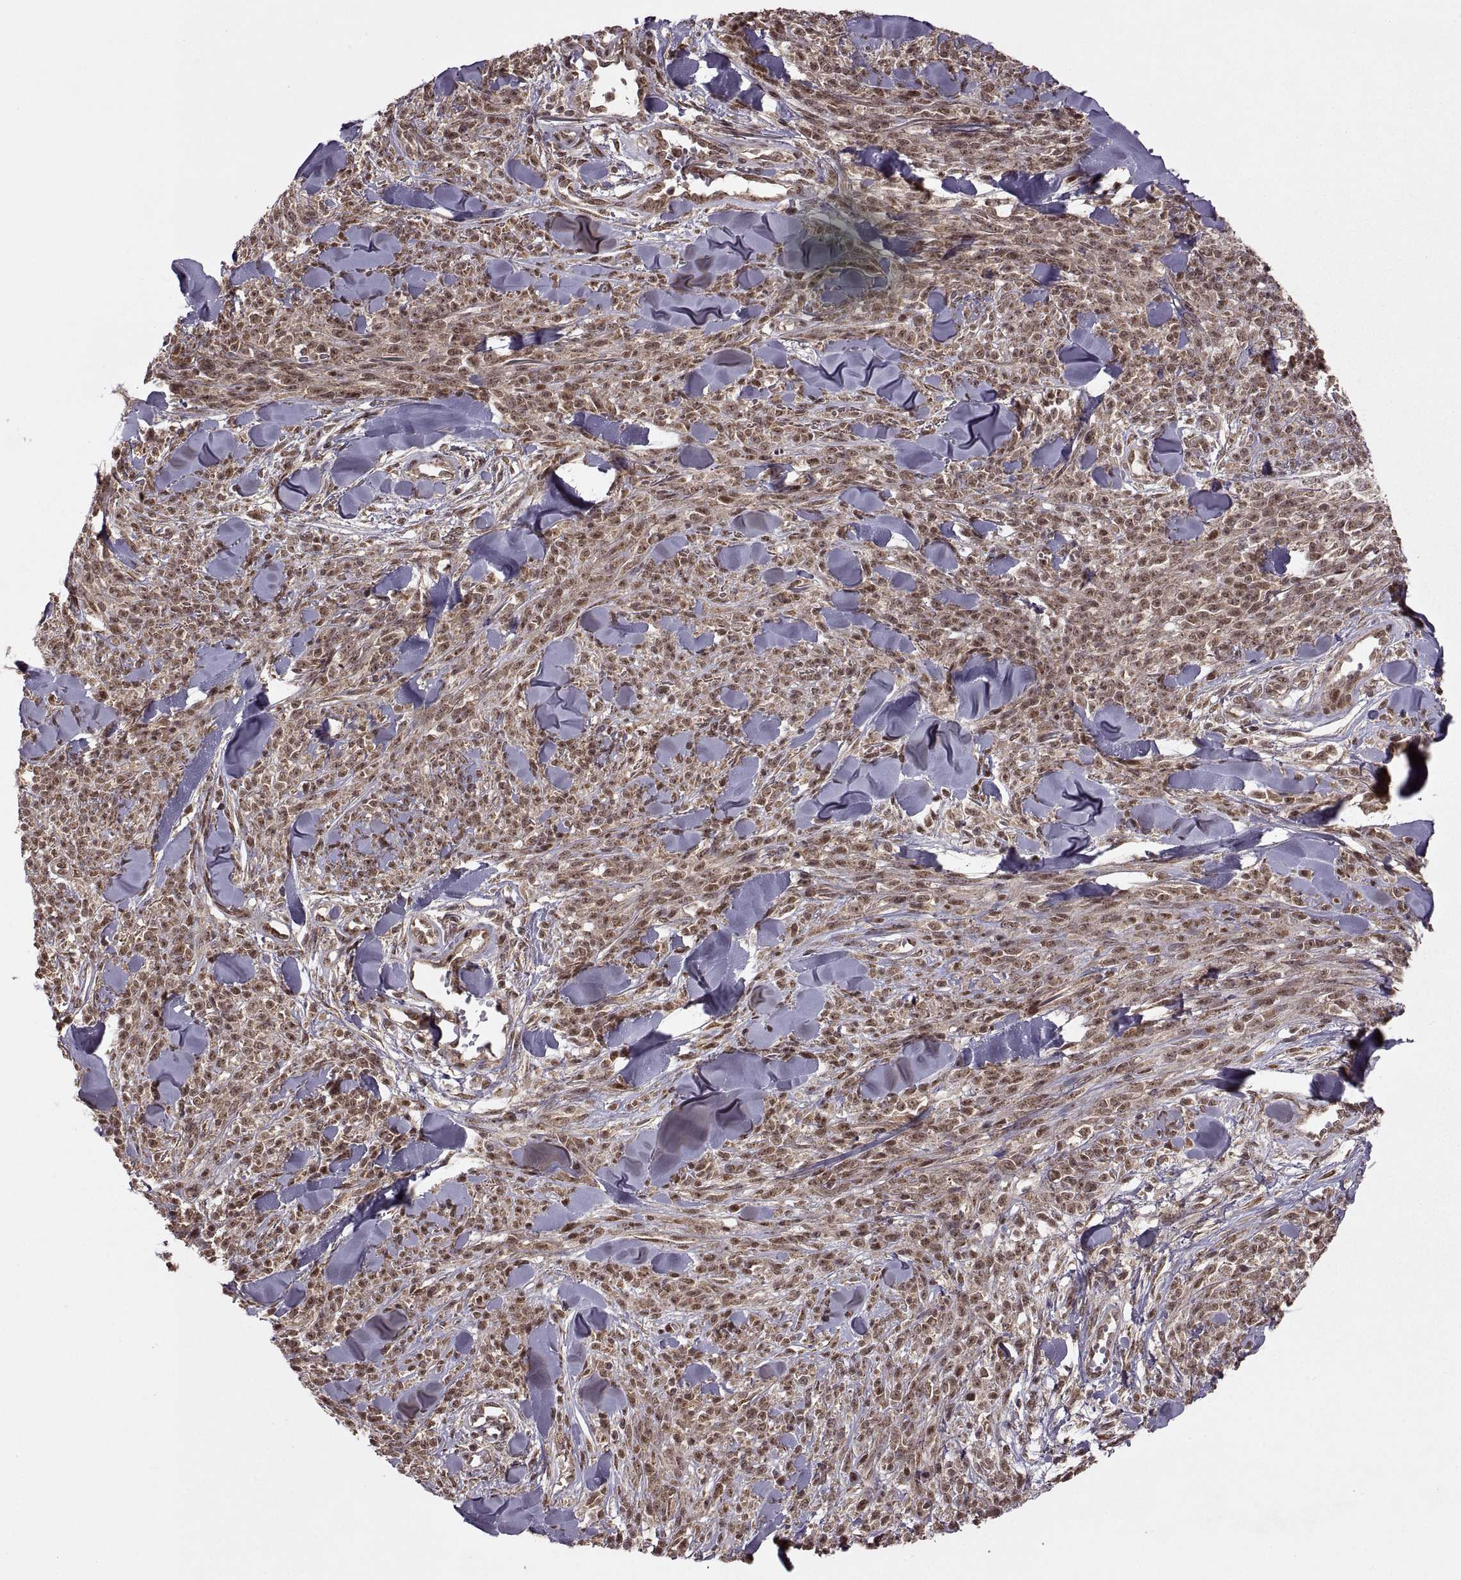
{"staining": {"intensity": "moderate", "quantity": ">75%", "location": "nuclear"}, "tissue": "melanoma", "cell_type": "Tumor cells", "image_type": "cancer", "snomed": [{"axis": "morphology", "description": "Malignant melanoma, NOS"}, {"axis": "topography", "description": "Skin"}, {"axis": "topography", "description": "Skin of trunk"}], "caption": "Immunohistochemistry image of malignant melanoma stained for a protein (brown), which shows medium levels of moderate nuclear positivity in approximately >75% of tumor cells.", "gene": "PTOV1", "patient": {"sex": "male", "age": 74}}